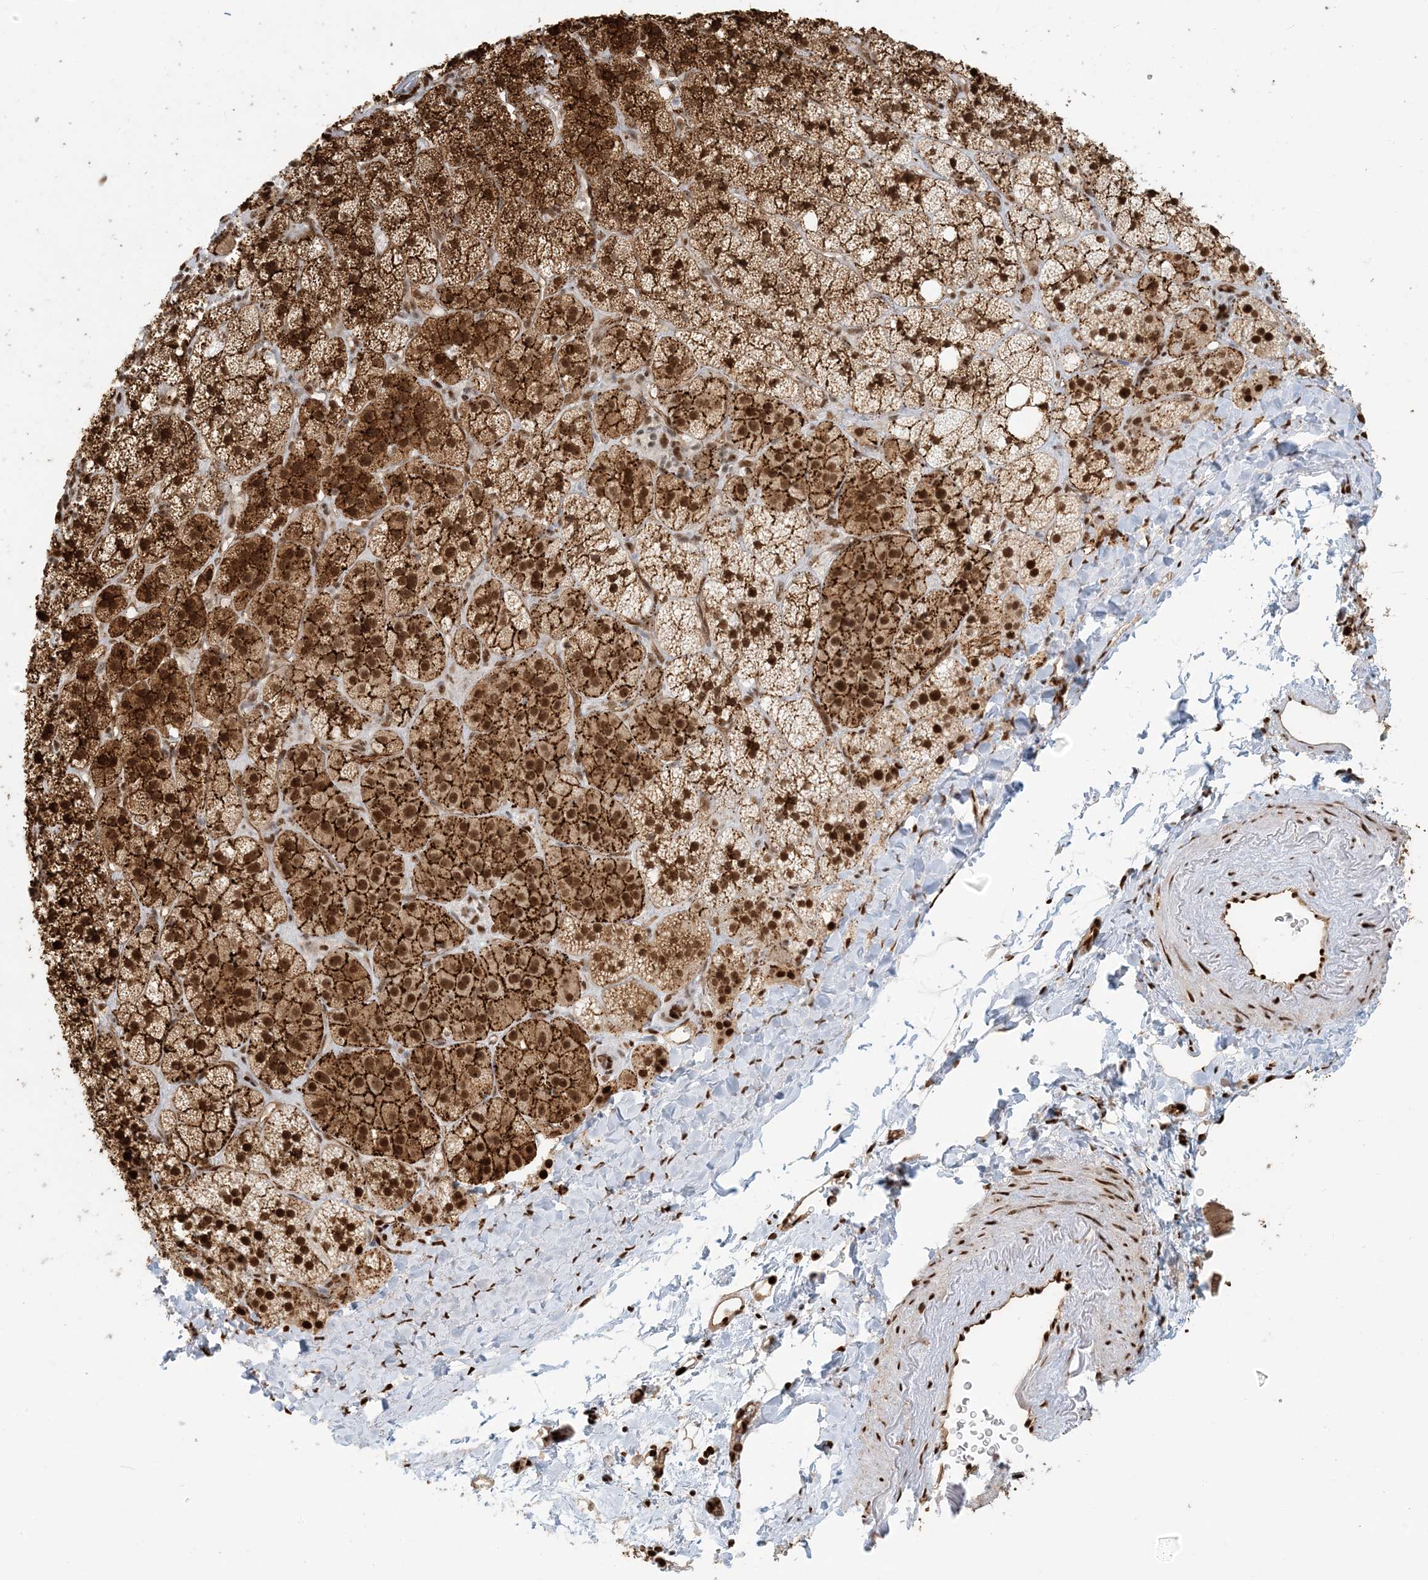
{"staining": {"intensity": "strong", "quantity": ">75%", "location": "cytoplasmic/membranous,nuclear"}, "tissue": "adrenal gland", "cell_type": "Glandular cells", "image_type": "normal", "snomed": [{"axis": "morphology", "description": "Normal tissue, NOS"}, {"axis": "topography", "description": "Adrenal gland"}], "caption": "Immunohistochemistry (IHC) of normal adrenal gland shows high levels of strong cytoplasmic/membranous,nuclear positivity in approximately >75% of glandular cells.", "gene": "CKS1B", "patient": {"sex": "male", "age": 61}}